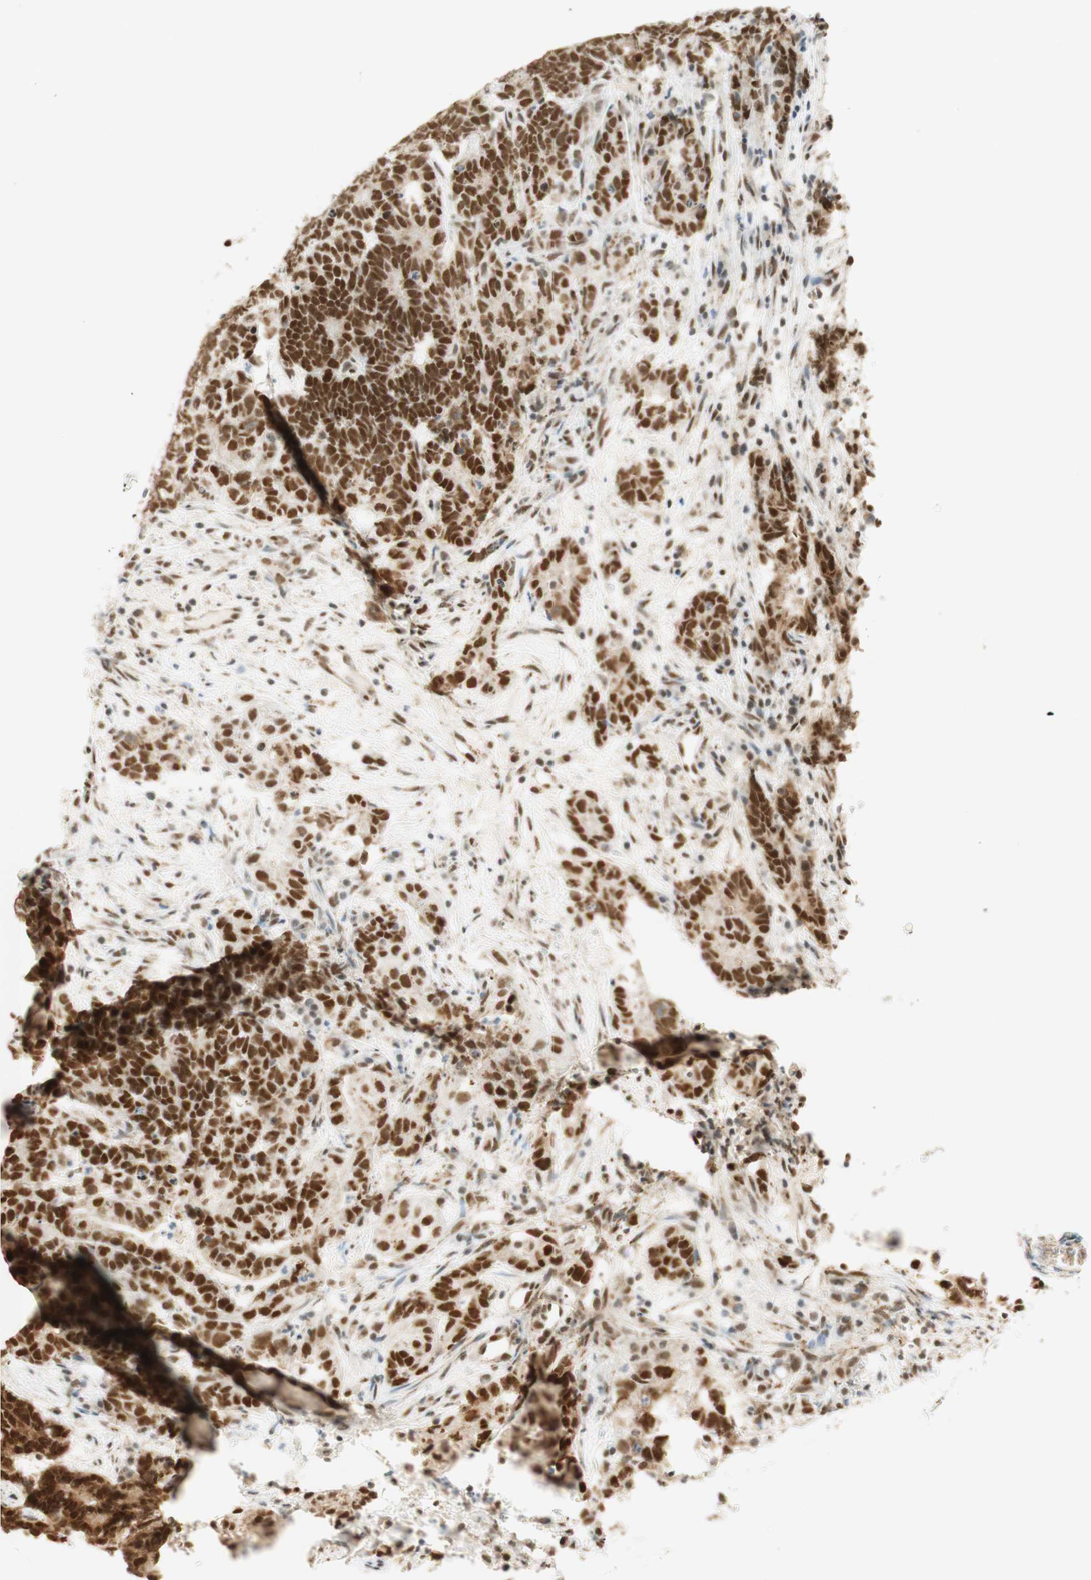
{"staining": {"intensity": "strong", "quantity": ">75%", "location": "nuclear"}, "tissue": "testis cancer", "cell_type": "Tumor cells", "image_type": "cancer", "snomed": [{"axis": "morphology", "description": "Carcinoma, Embryonal, NOS"}, {"axis": "topography", "description": "Testis"}], "caption": "Testis cancer (embryonal carcinoma) tissue reveals strong nuclear expression in approximately >75% of tumor cells", "gene": "ZNF782", "patient": {"sex": "male", "age": 26}}